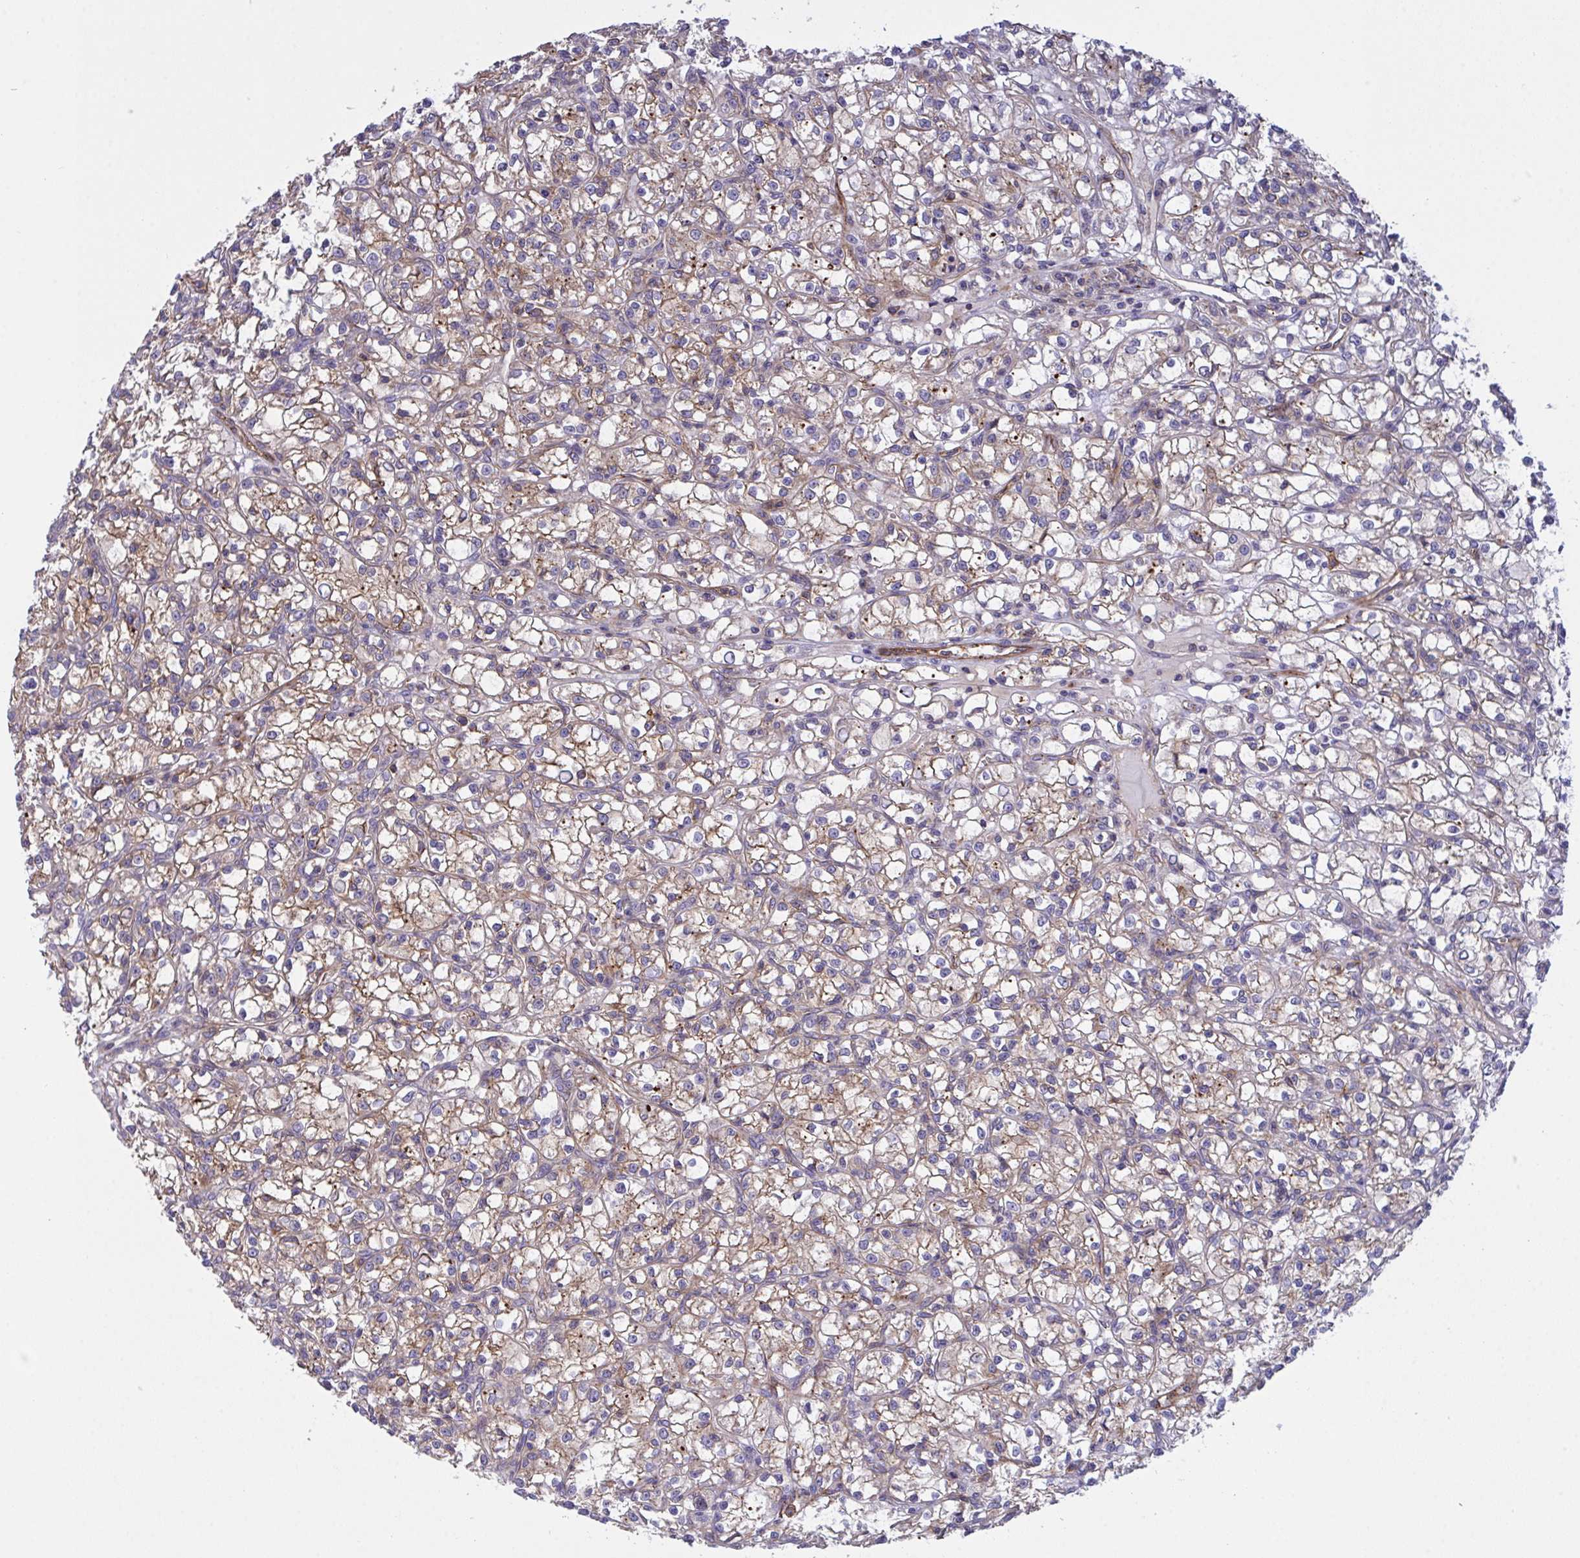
{"staining": {"intensity": "moderate", "quantity": "25%-75%", "location": "cytoplasmic/membranous"}, "tissue": "renal cancer", "cell_type": "Tumor cells", "image_type": "cancer", "snomed": [{"axis": "morphology", "description": "Adenocarcinoma, NOS"}, {"axis": "topography", "description": "Kidney"}], "caption": "Tumor cells exhibit moderate cytoplasmic/membranous expression in about 25%-75% of cells in adenocarcinoma (renal). (DAB IHC, brown staining for protein, blue staining for nuclei).", "gene": "C4orf36", "patient": {"sex": "female", "age": 59}}